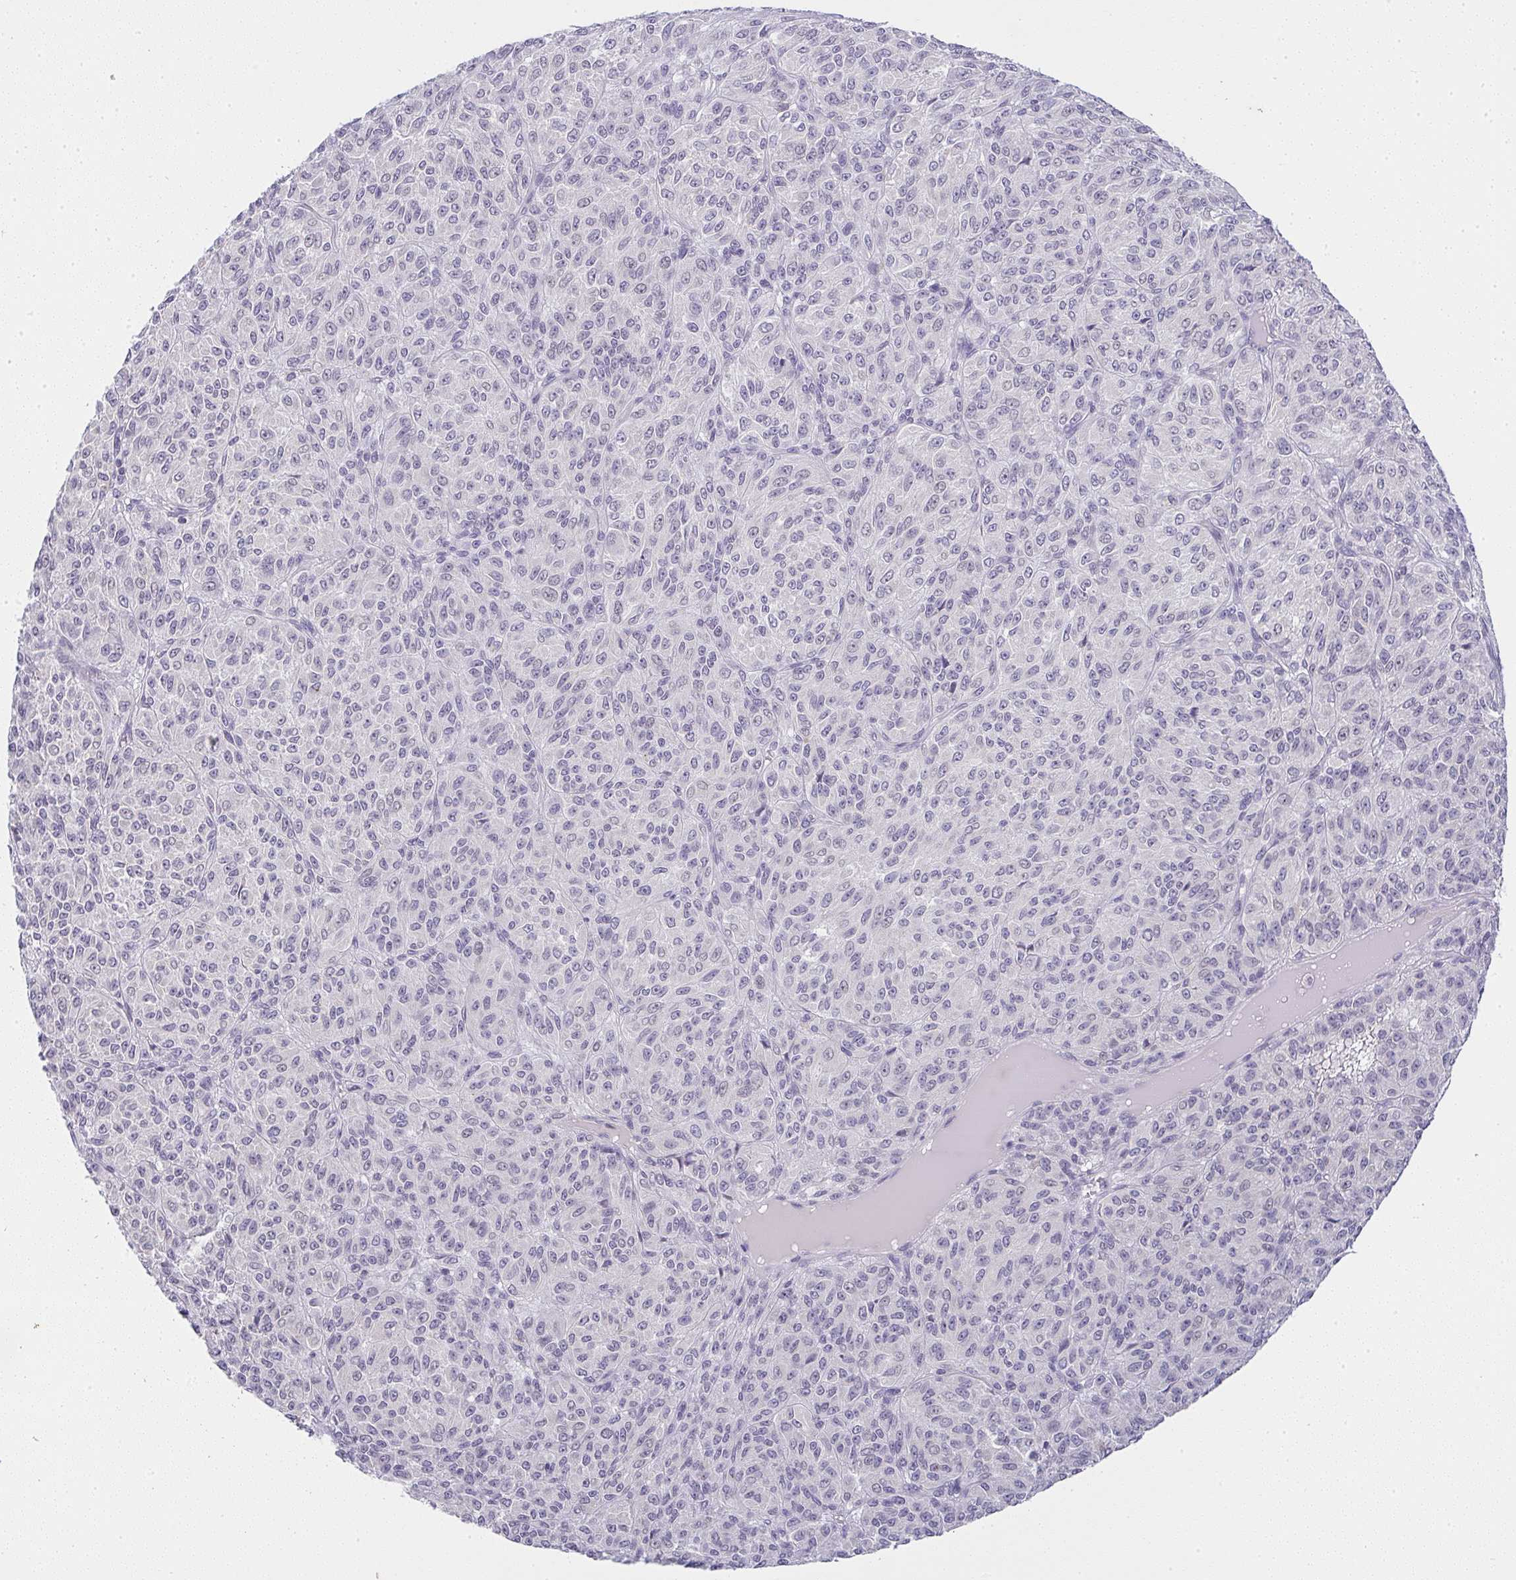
{"staining": {"intensity": "negative", "quantity": "none", "location": "none"}, "tissue": "melanoma", "cell_type": "Tumor cells", "image_type": "cancer", "snomed": [{"axis": "morphology", "description": "Malignant melanoma, Metastatic site"}, {"axis": "topography", "description": "Brain"}], "caption": "A high-resolution micrograph shows IHC staining of melanoma, which demonstrates no significant positivity in tumor cells.", "gene": "CACNA1S", "patient": {"sex": "female", "age": 56}}